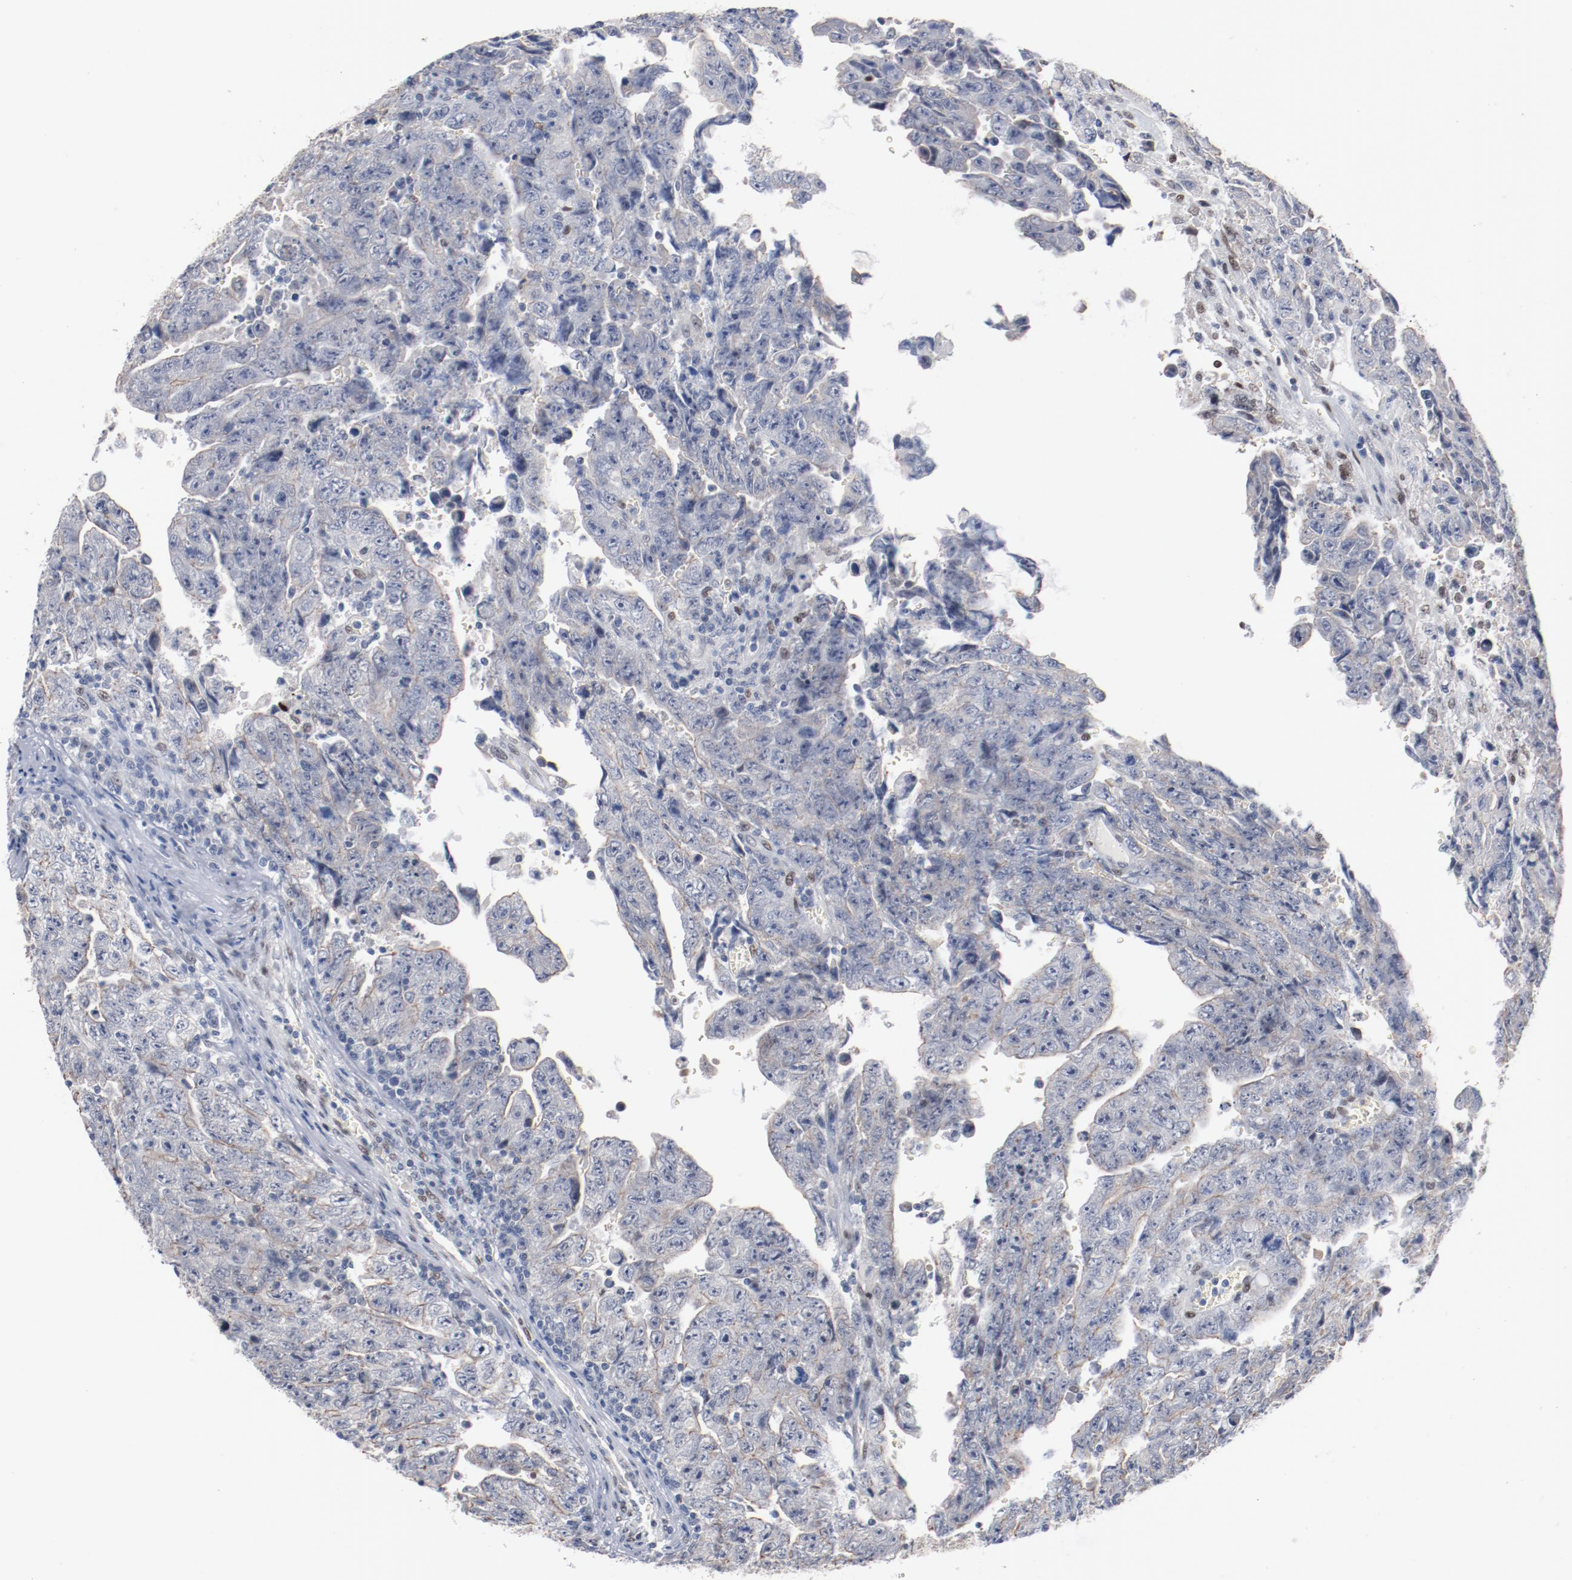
{"staining": {"intensity": "negative", "quantity": "none", "location": "none"}, "tissue": "testis cancer", "cell_type": "Tumor cells", "image_type": "cancer", "snomed": [{"axis": "morphology", "description": "Carcinoma, Embryonal, NOS"}, {"axis": "topography", "description": "Testis"}], "caption": "Immunohistochemical staining of human embryonal carcinoma (testis) reveals no significant positivity in tumor cells. Nuclei are stained in blue.", "gene": "ZEB2", "patient": {"sex": "male", "age": 28}}